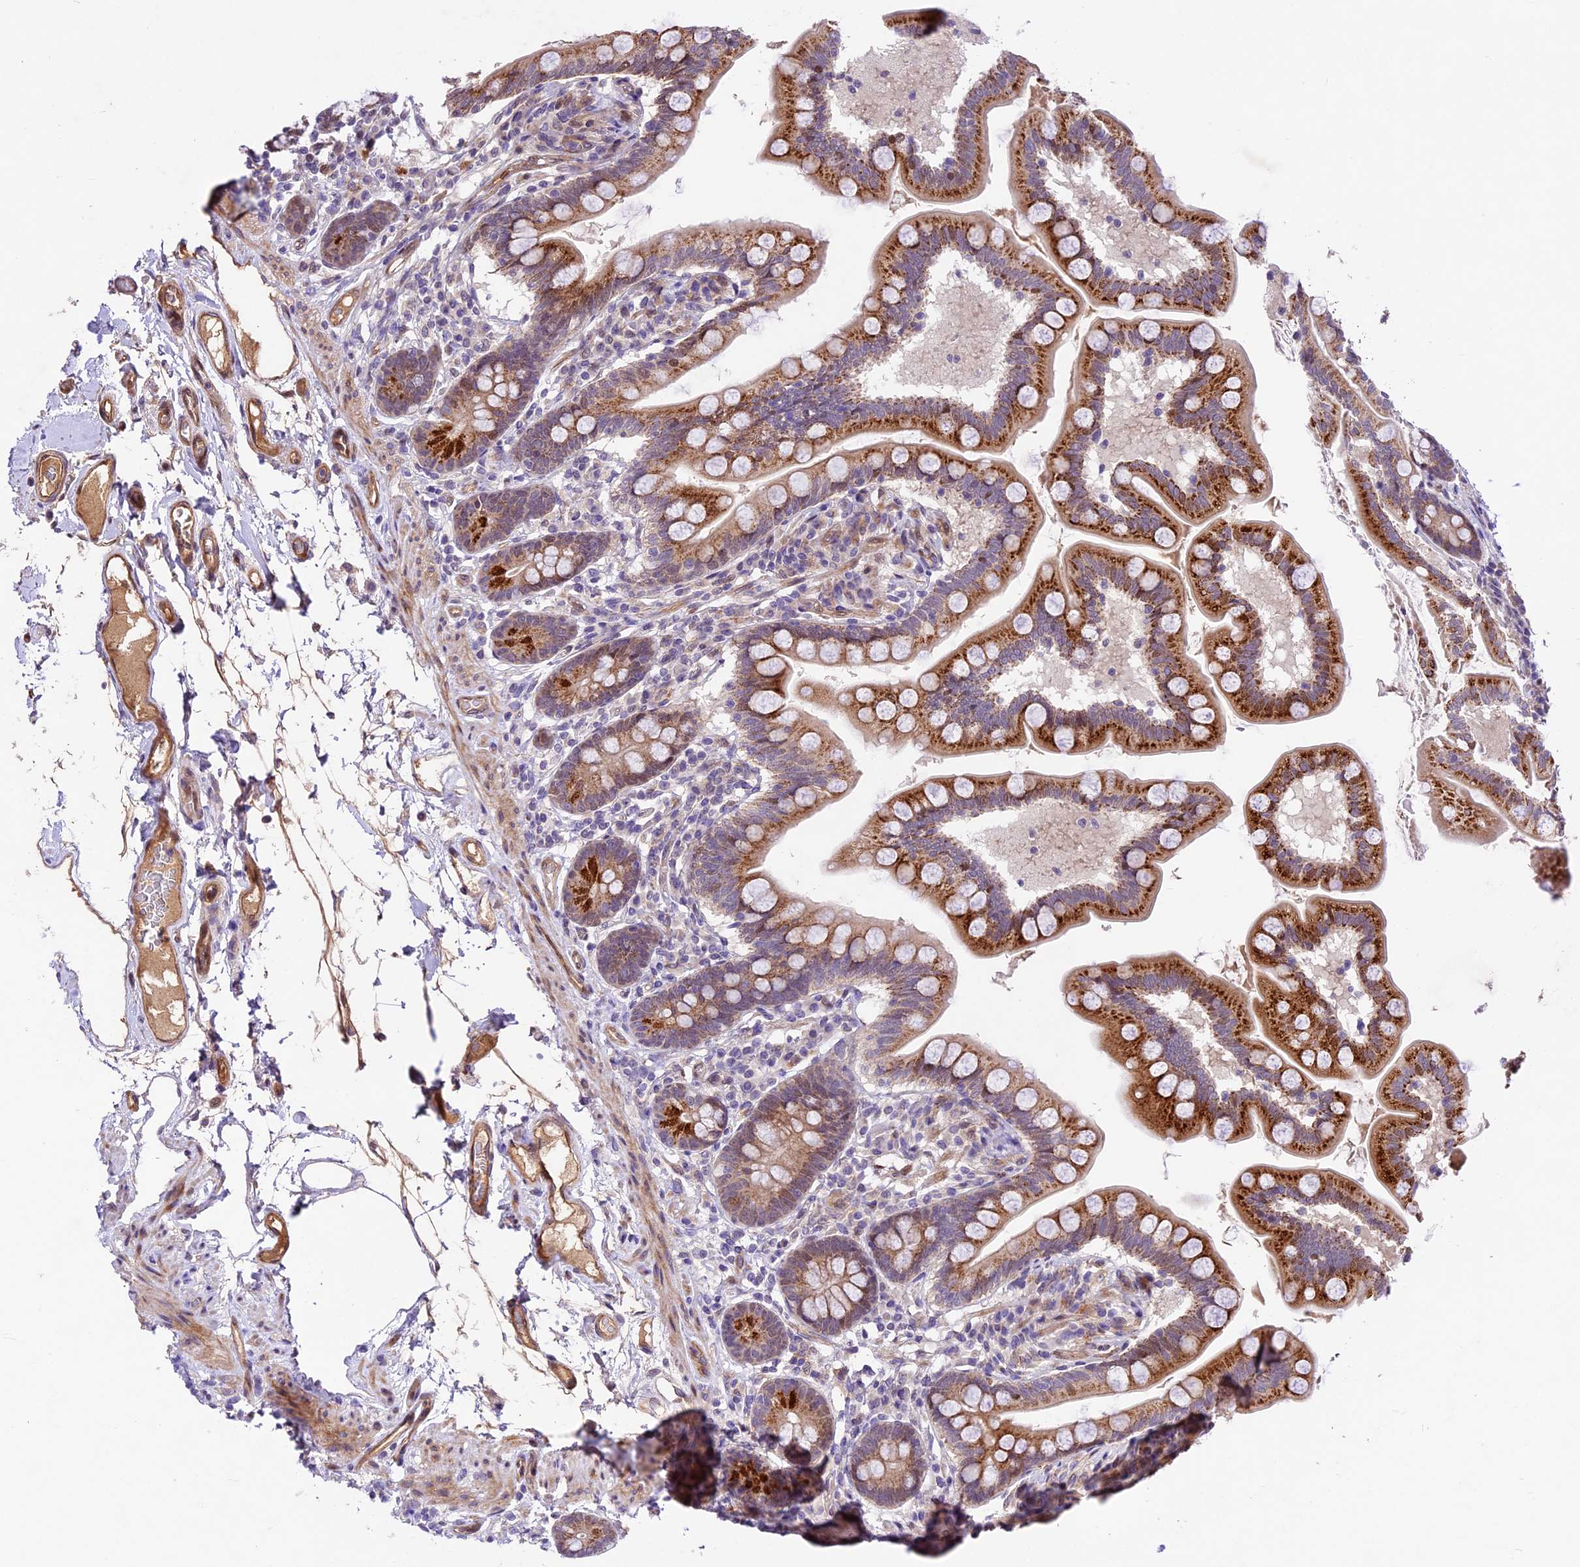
{"staining": {"intensity": "strong", "quantity": ">75%", "location": "cytoplasmic/membranous"}, "tissue": "small intestine", "cell_type": "Glandular cells", "image_type": "normal", "snomed": [{"axis": "morphology", "description": "Normal tissue, NOS"}, {"axis": "topography", "description": "Small intestine"}], "caption": "Unremarkable small intestine shows strong cytoplasmic/membranous expression in approximately >75% of glandular cells, visualized by immunohistochemistry. The staining was performed using DAB (3,3'-diaminobenzidine) to visualize the protein expression in brown, while the nuclei were stained in blue with hematoxylin (Magnification: 20x).", "gene": "CCSER1", "patient": {"sex": "female", "age": 64}}